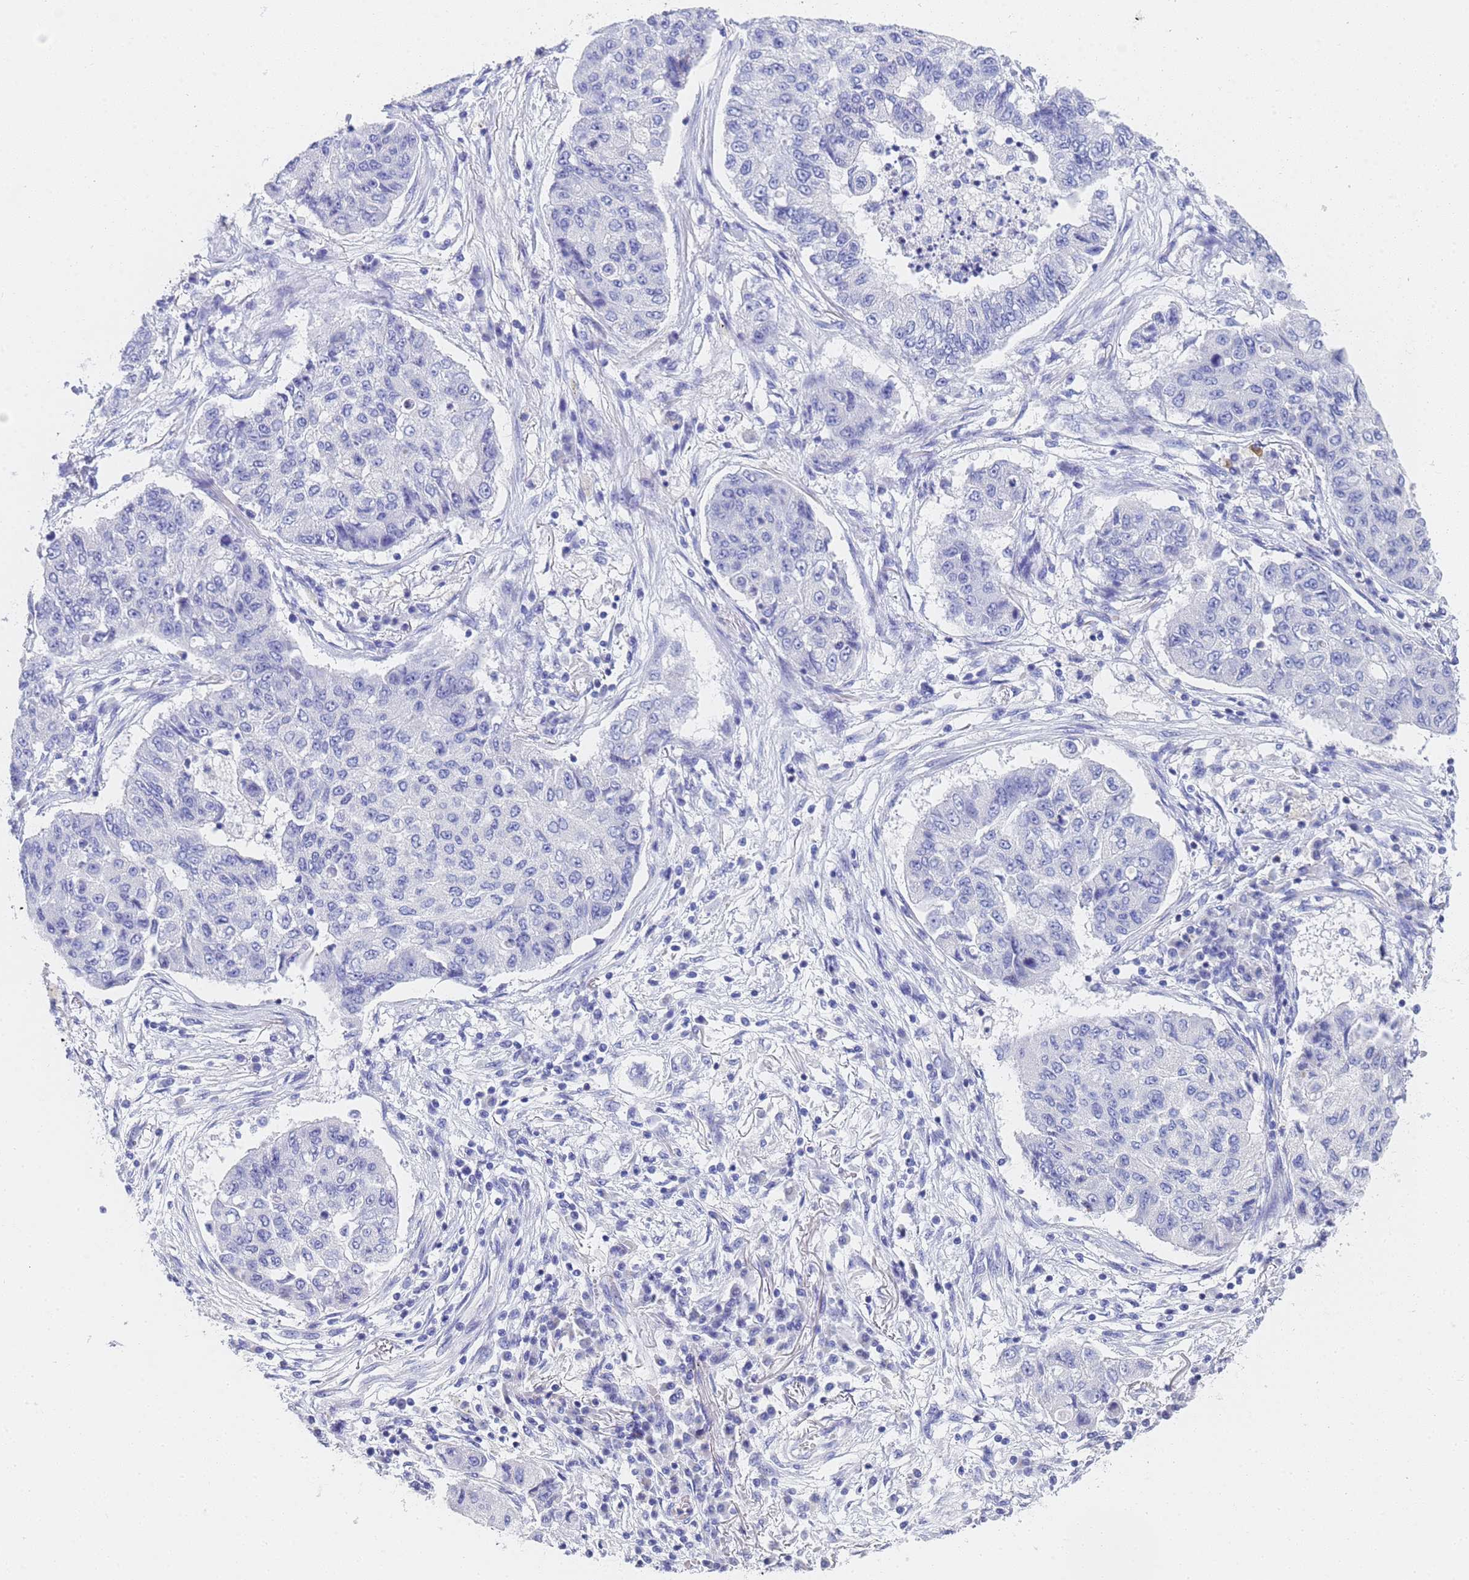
{"staining": {"intensity": "negative", "quantity": "none", "location": "none"}, "tissue": "lung cancer", "cell_type": "Tumor cells", "image_type": "cancer", "snomed": [{"axis": "morphology", "description": "Squamous cell carcinoma, NOS"}, {"axis": "topography", "description": "Lung"}], "caption": "DAB (3,3'-diaminobenzidine) immunohistochemical staining of lung squamous cell carcinoma exhibits no significant staining in tumor cells. Nuclei are stained in blue.", "gene": "STATH", "patient": {"sex": "male", "age": 74}}